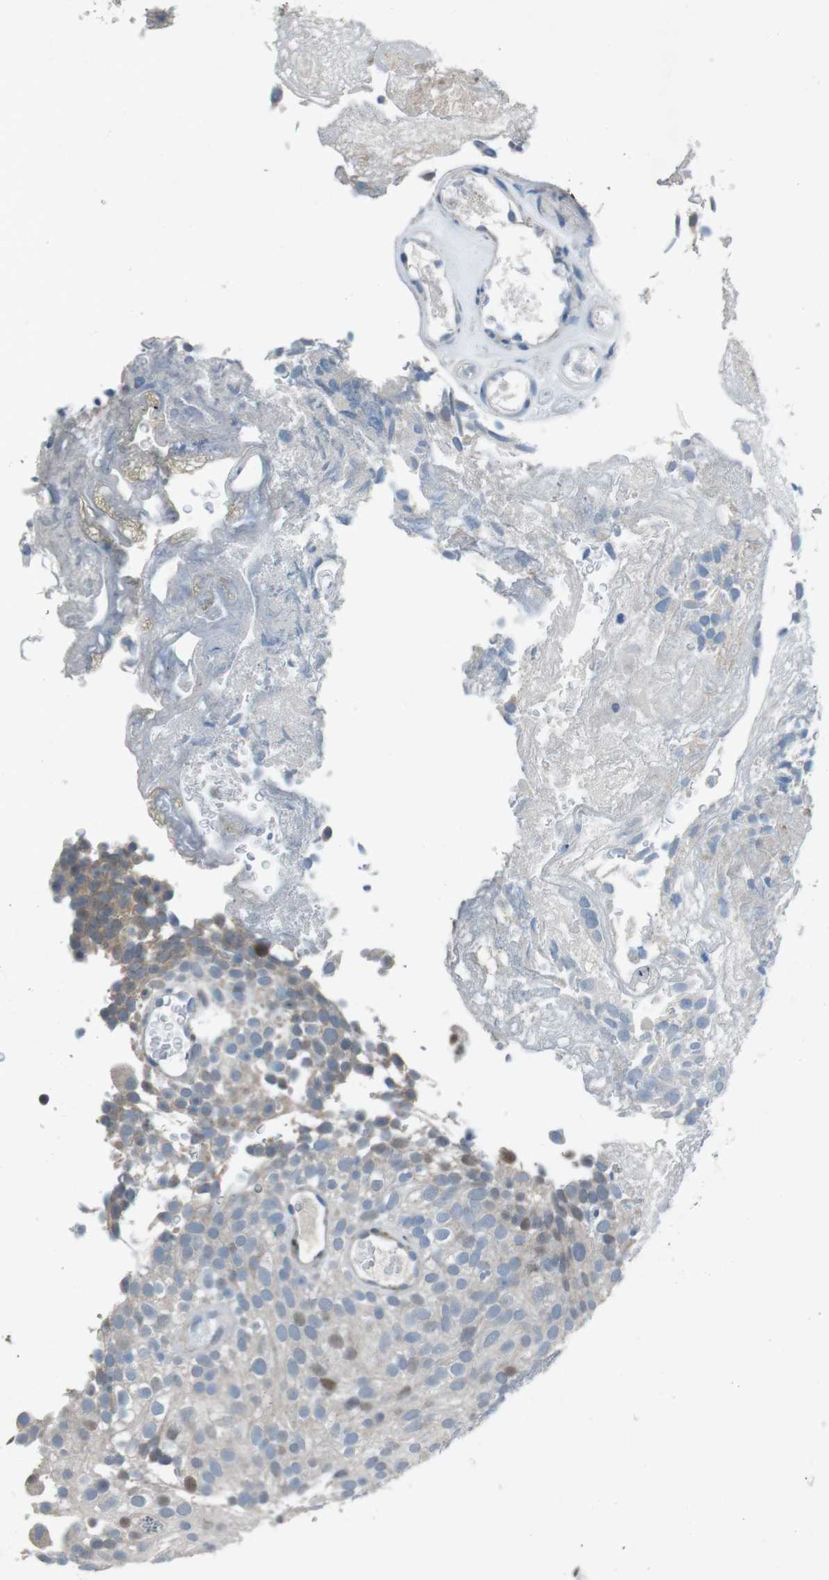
{"staining": {"intensity": "moderate", "quantity": "<25%", "location": "nuclear"}, "tissue": "urothelial cancer", "cell_type": "Tumor cells", "image_type": "cancer", "snomed": [{"axis": "morphology", "description": "Urothelial carcinoma, Low grade"}, {"axis": "topography", "description": "Urinary bladder"}], "caption": "Urothelial carcinoma (low-grade) stained with immunohistochemistry (IHC) displays moderate nuclear positivity in about <25% of tumor cells.", "gene": "PBRM1", "patient": {"sex": "male", "age": 78}}